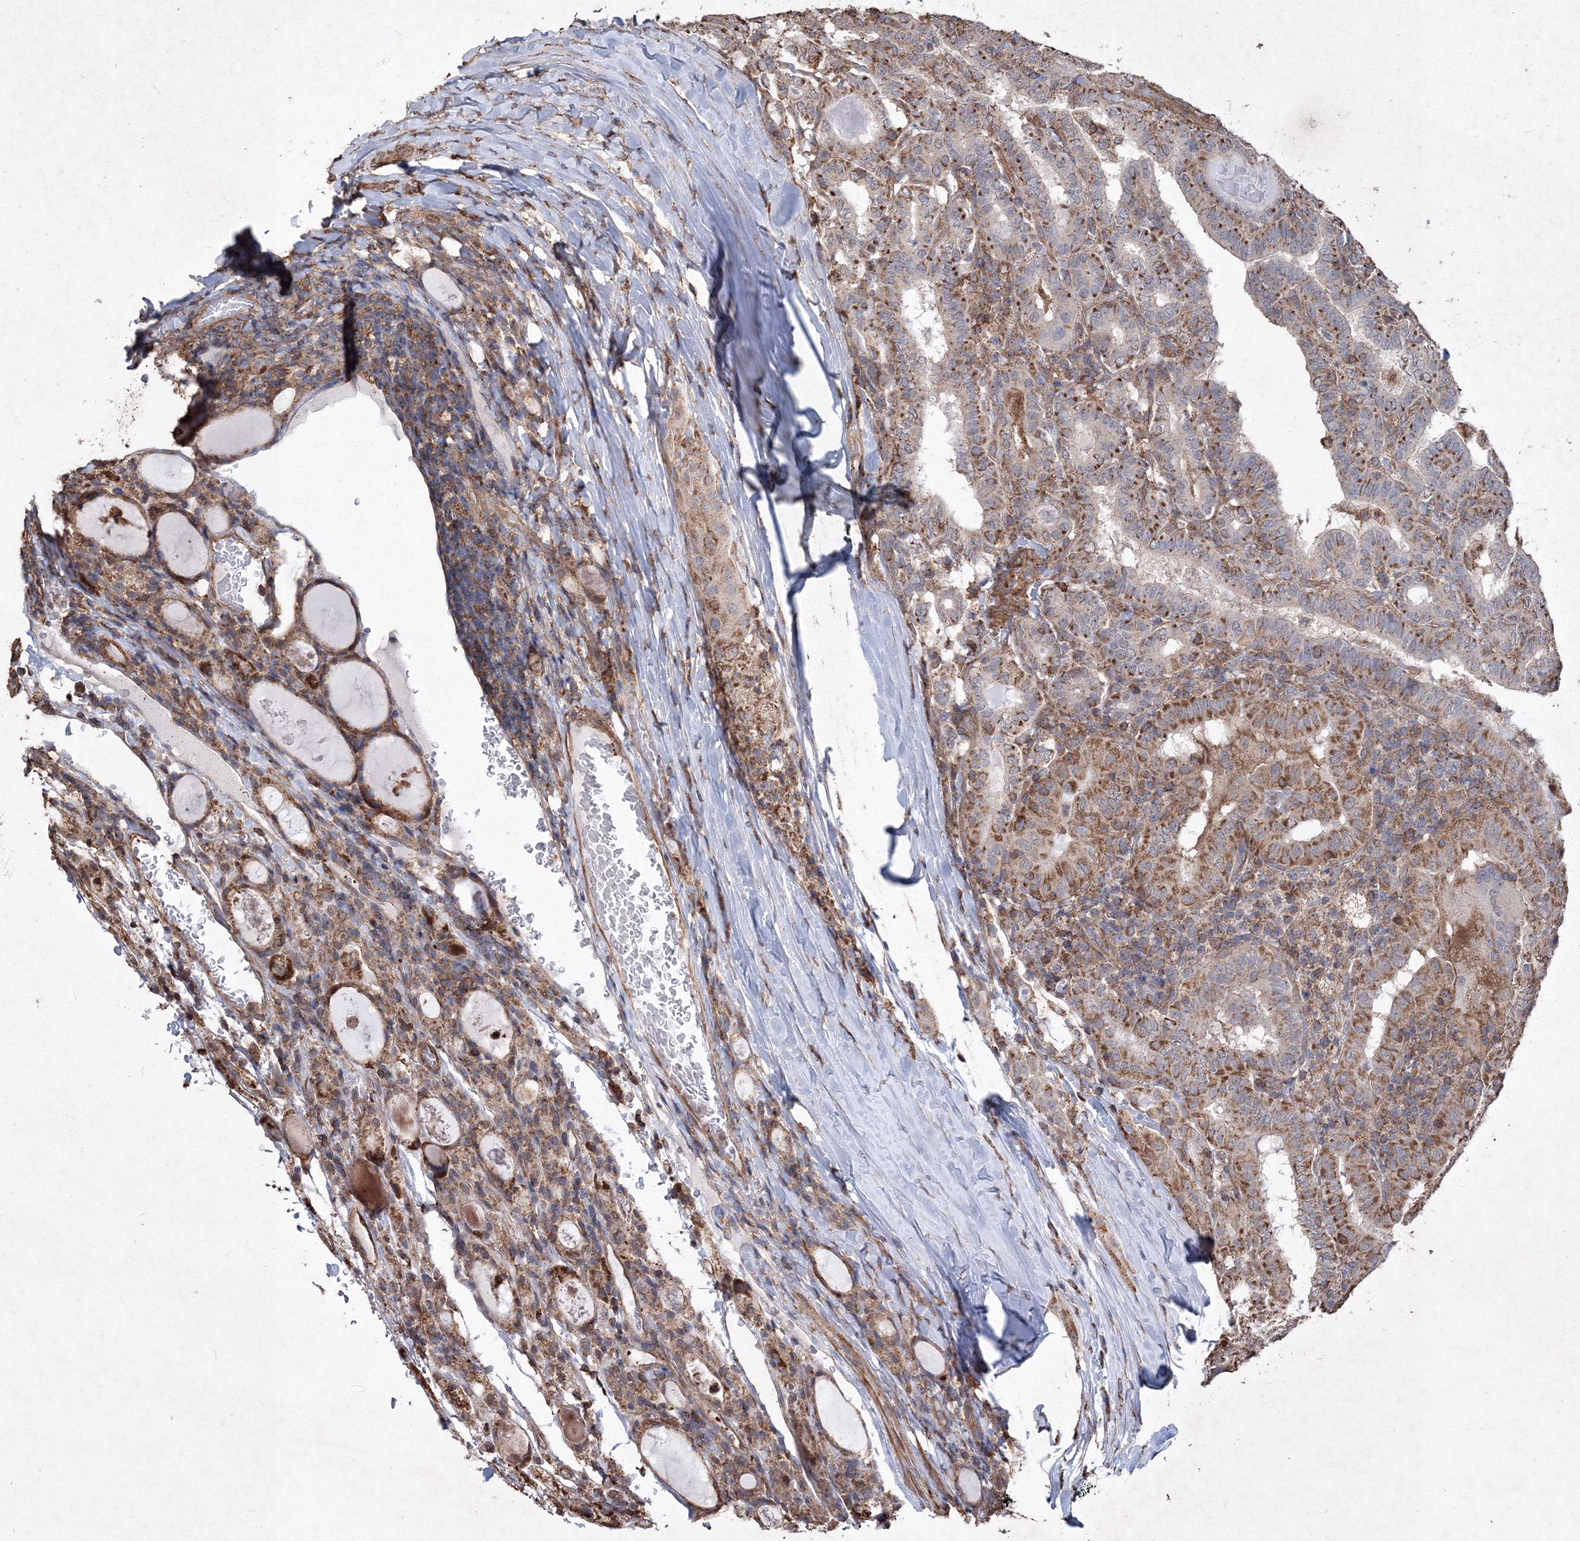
{"staining": {"intensity": "moderate", "quantity": ">75%", "location": "cytoplasmic/membranous"}, "tissue": "thyroid cancer", "cell_type": "Tumor cells", "image_type": "cancer", "snomed": [{"axis": "morphology", "description": "Papillary adenocarcinoma, NOS"}, {"axis": "topography", "description": "Thyroid gland"}], "caption": "Protein staining reveals moderate cytoplasmic/membranous expression in approximately >75% of tumor cells in thyroid papillary adenocarcinoma. The staining was performed using DAB to visualize the protein expression in brown, while the nuclei were stained in blue with hematoxylin (Magnification: 20x).", "gene": "TMEM139", "patient": {"sex": "female", "age": 72}}